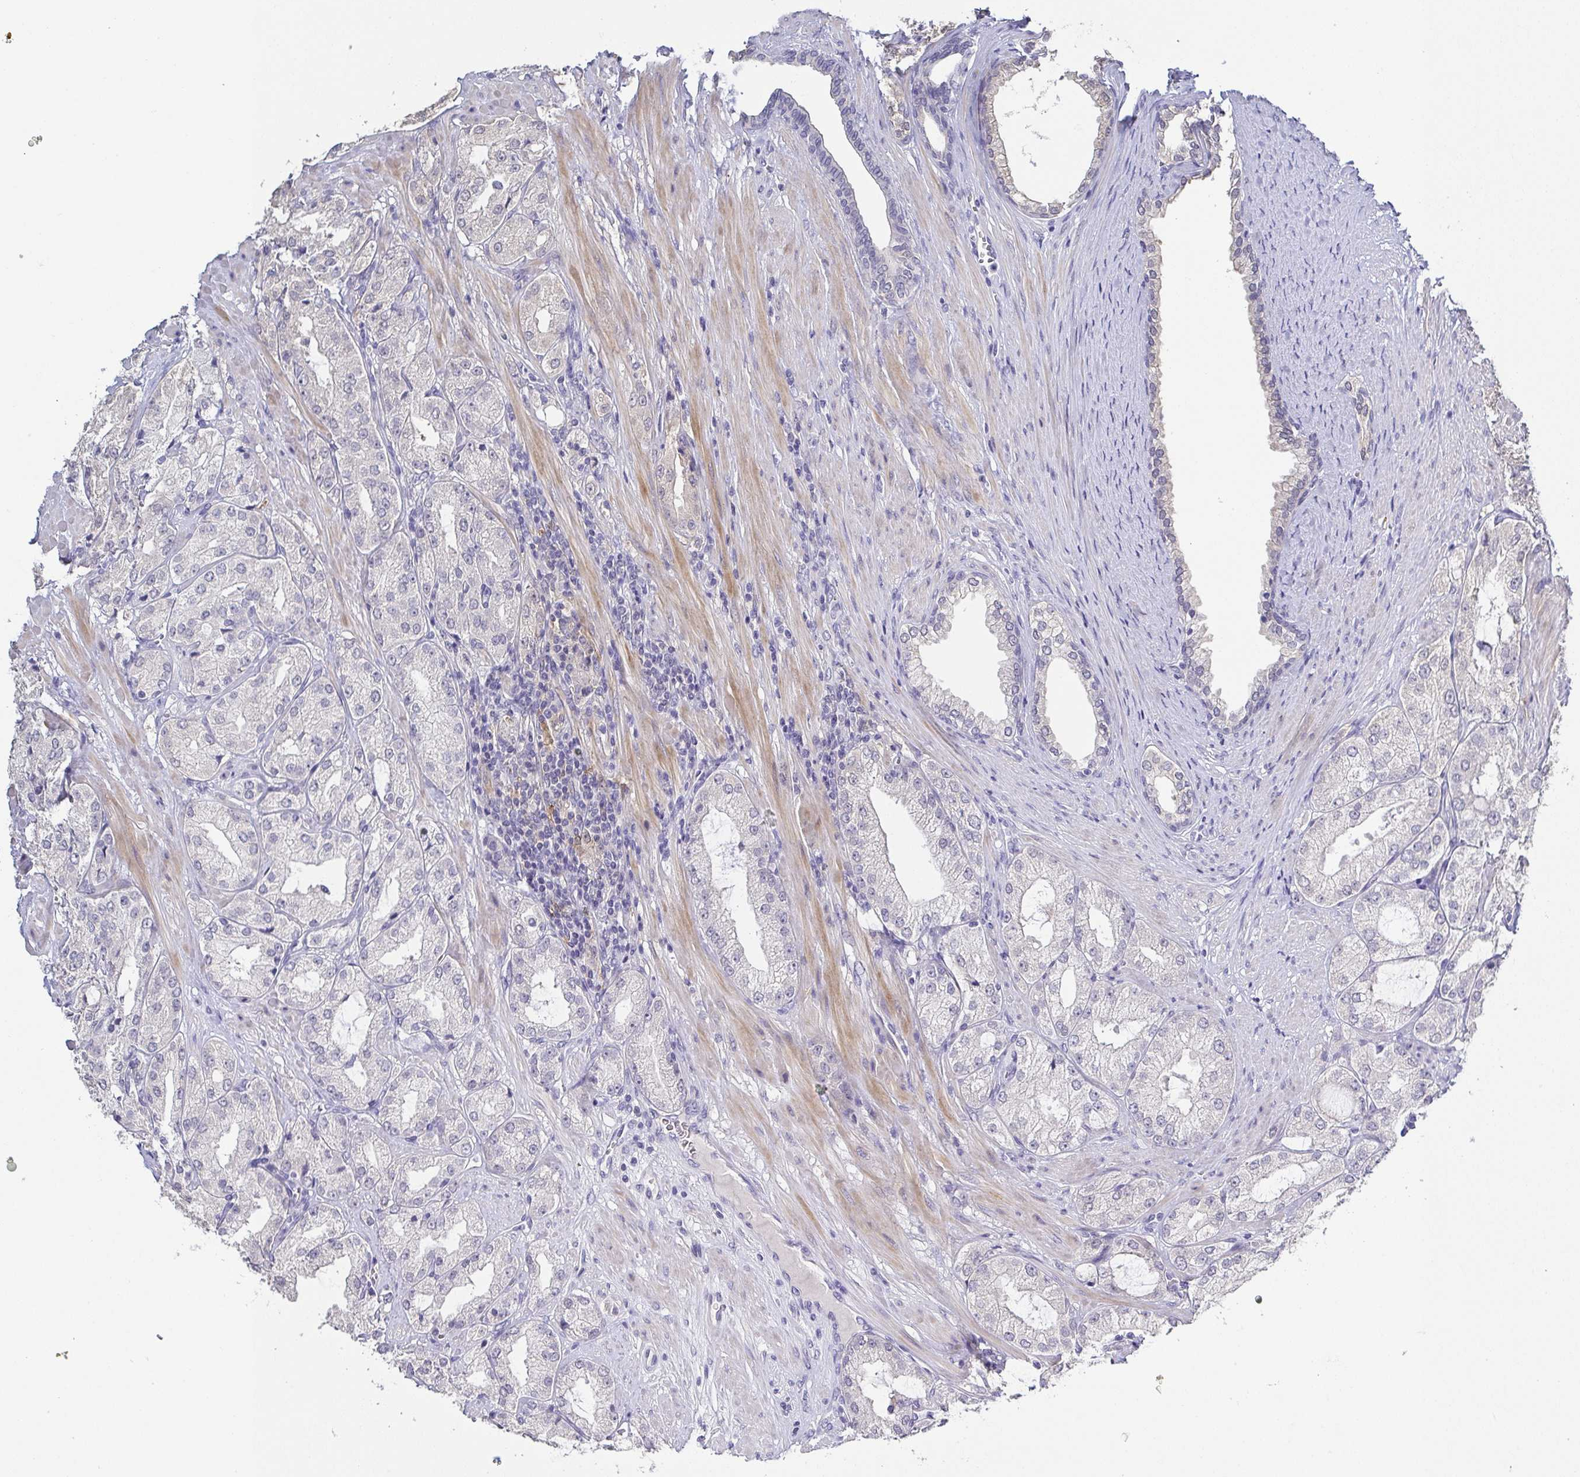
{"staining": {"intensity": "negative", "quantity": "none", "location": "none"}, "tissue": "prostate cancer", "cell_type": "Tumor cells", "image_type": "cancer", "snomed": [{"axis": "morphology", "description": "Adenocarcinoma, High grade"}, {"axis": "topography", "description": "Prostate"}], "caption": "DAB immunohistochemical staining of prostate cancer demonstrates no significant expression in tumor cells.", "gene": "RNASE7", "patient": {"sex": "male", "age": 68}}